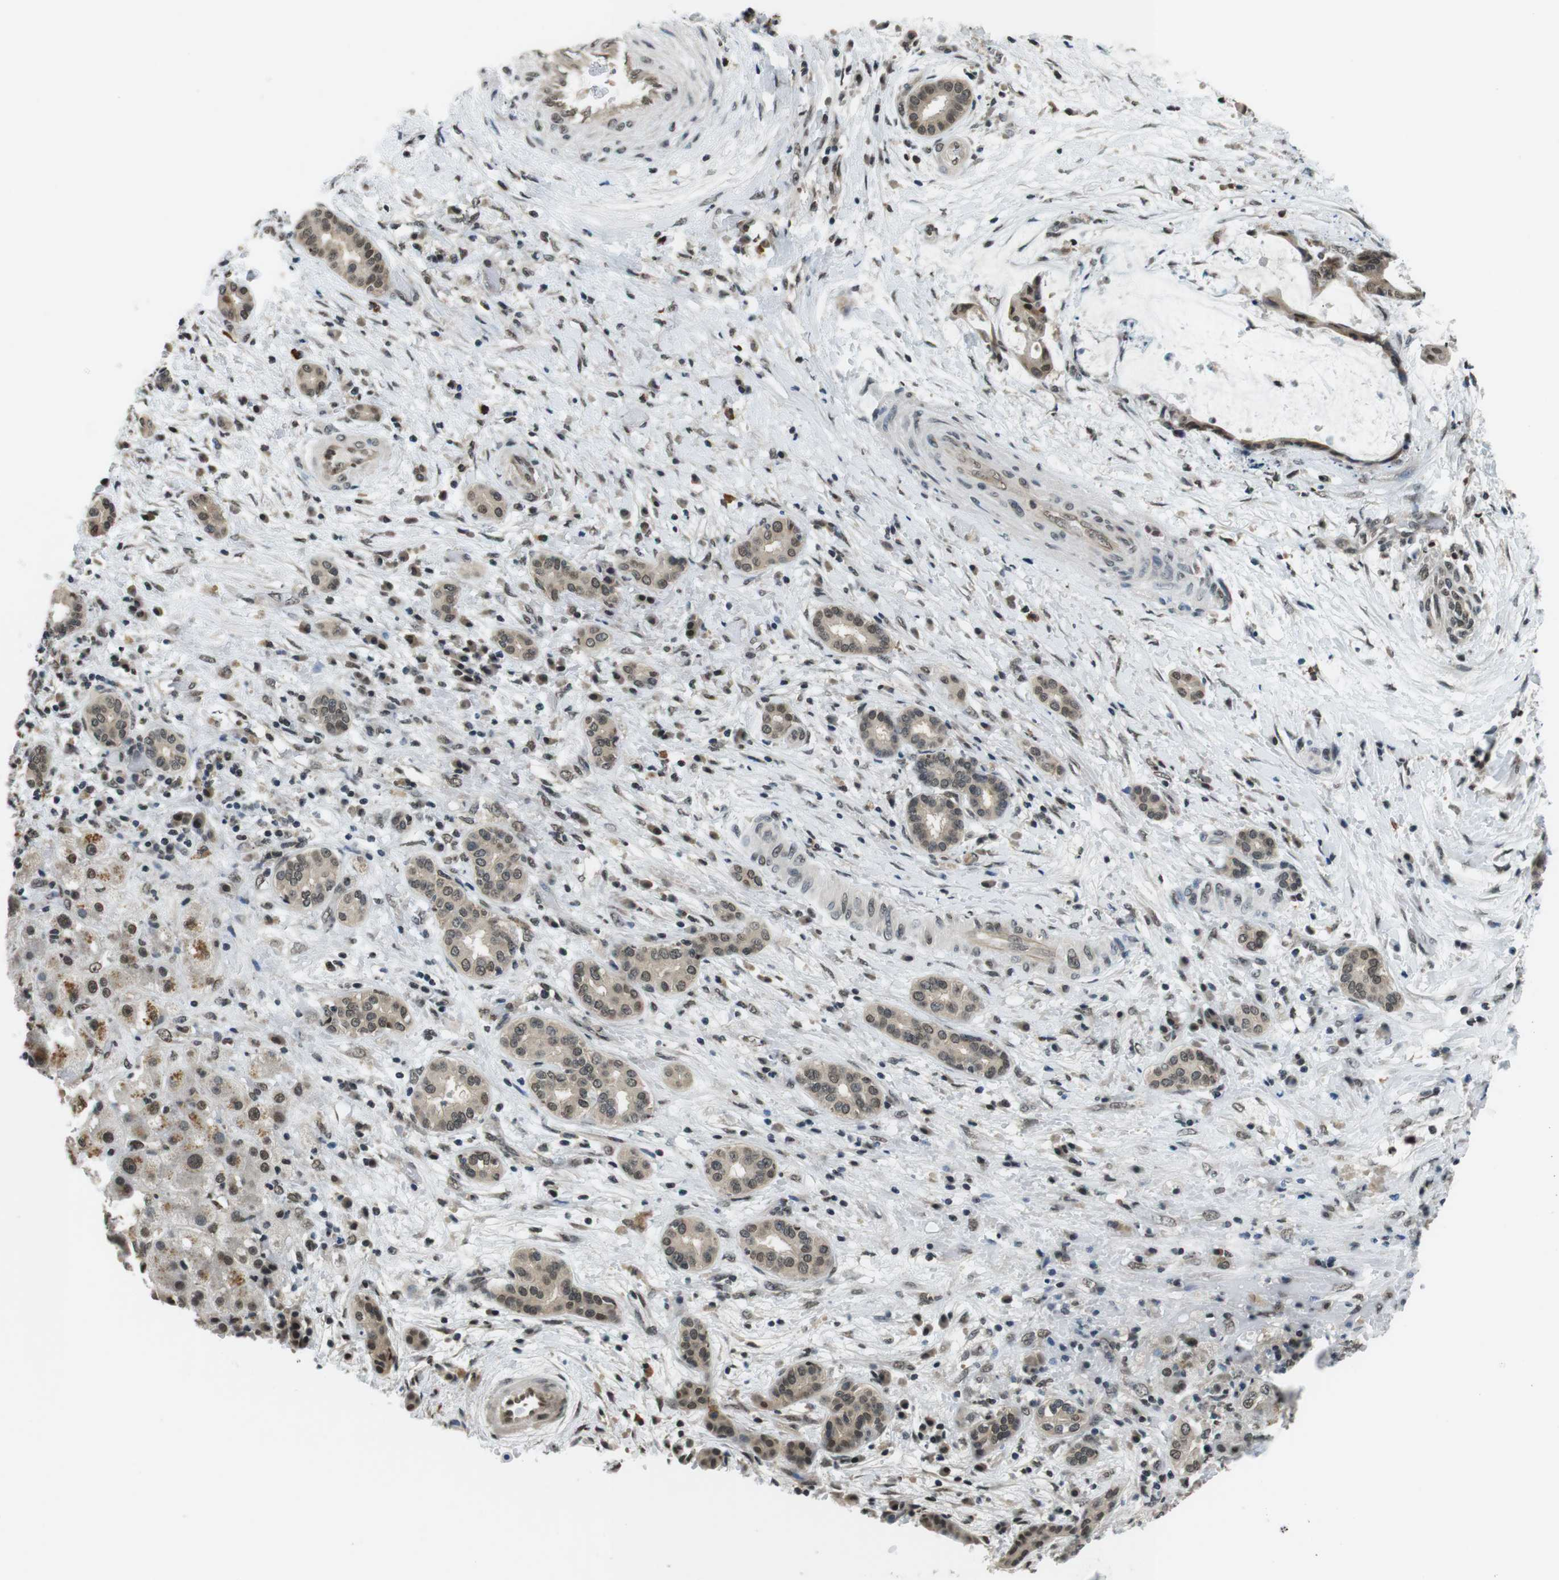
{"staining": {"intensity": "moderate", "quantity": "25%-75%", "location": "cytoplasmic/membranous,nuclear"}, "tissue": "liver cancer", "cell_type": "Tumor cells", "image_type": "cancer", "snomed": [{"axis": "morphology", "description": "Cholangiocarcinoma"}, {"axis": "topography", "description": "Liver"}], "caption": "A medium amount of moderate cytoplasmic/membranous and nuclear staining is present in about 25%-75% of tumor cells in liver cholangiocarcinoma tissue.", "gene": "NEK4", "patient": {"sex": "female", "age": 73}}